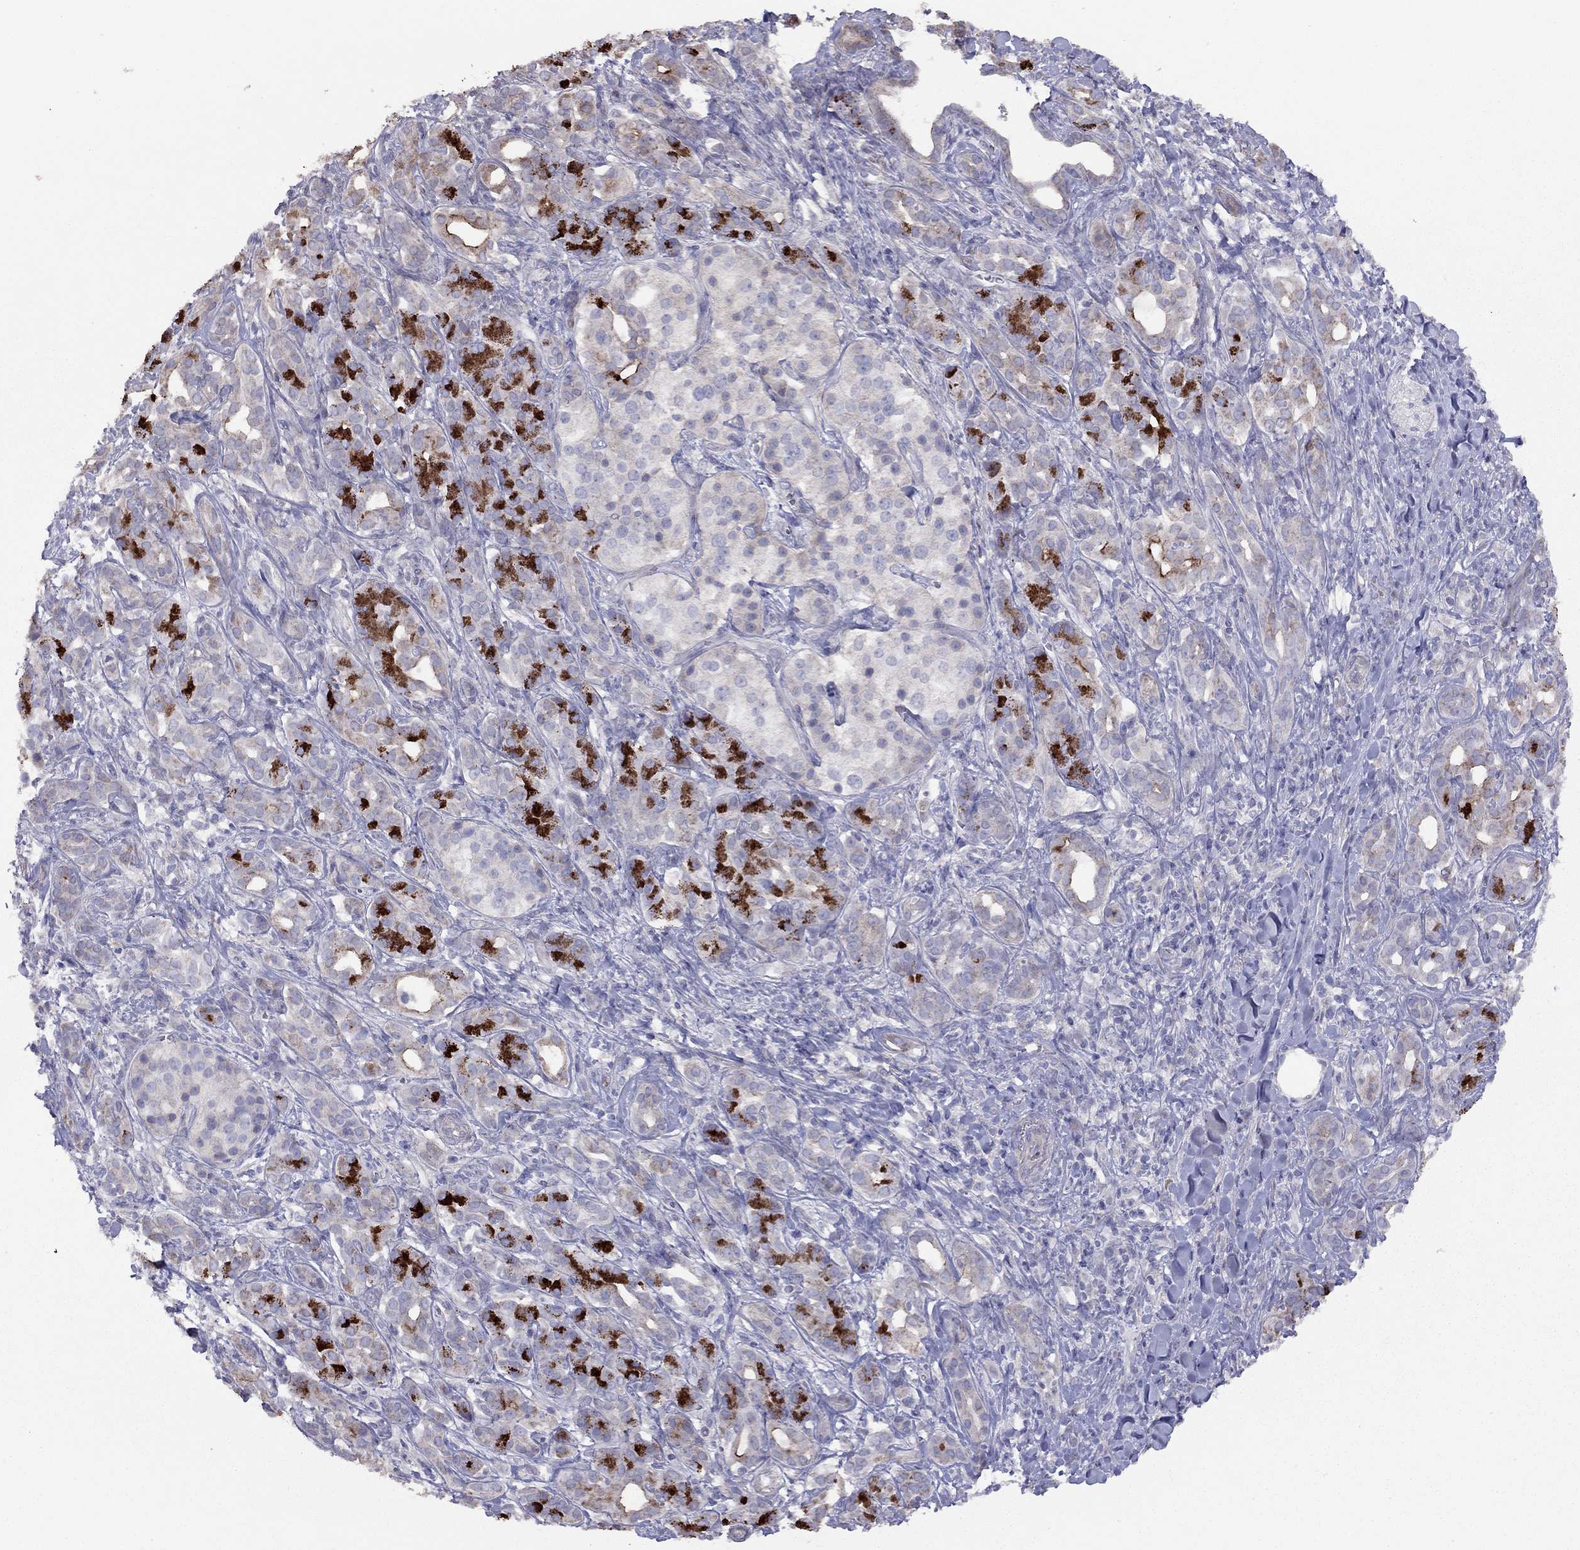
{"staining": {"intensity": "strong", "quantity": "<25%", "location": "cytoplasmic/membranous"}, "tissue": "pancreatic cancer", "cell_type": "Tumor cells", "image_type": "cancer", "snomed": [{"axis": "morphology", "description": "Adenocarcinoma, NOS"}, {"axis": "topography", "description": "Pancreas"}], "caption": "The histopathology image demonstrates a brown stain indicating the presence of a protein in the cytoplasmic/membranous of tumor cells in pancreatic cancer. The staining was performed using DAB (3,3'-diaminobenzidine) to visualize the protein expression in brown, while the nuclei were stained in blue with hematoxylin (Magnification: 20x).", "gene": "SYTL2", "patient": {"sex": "male", "age": 61}}